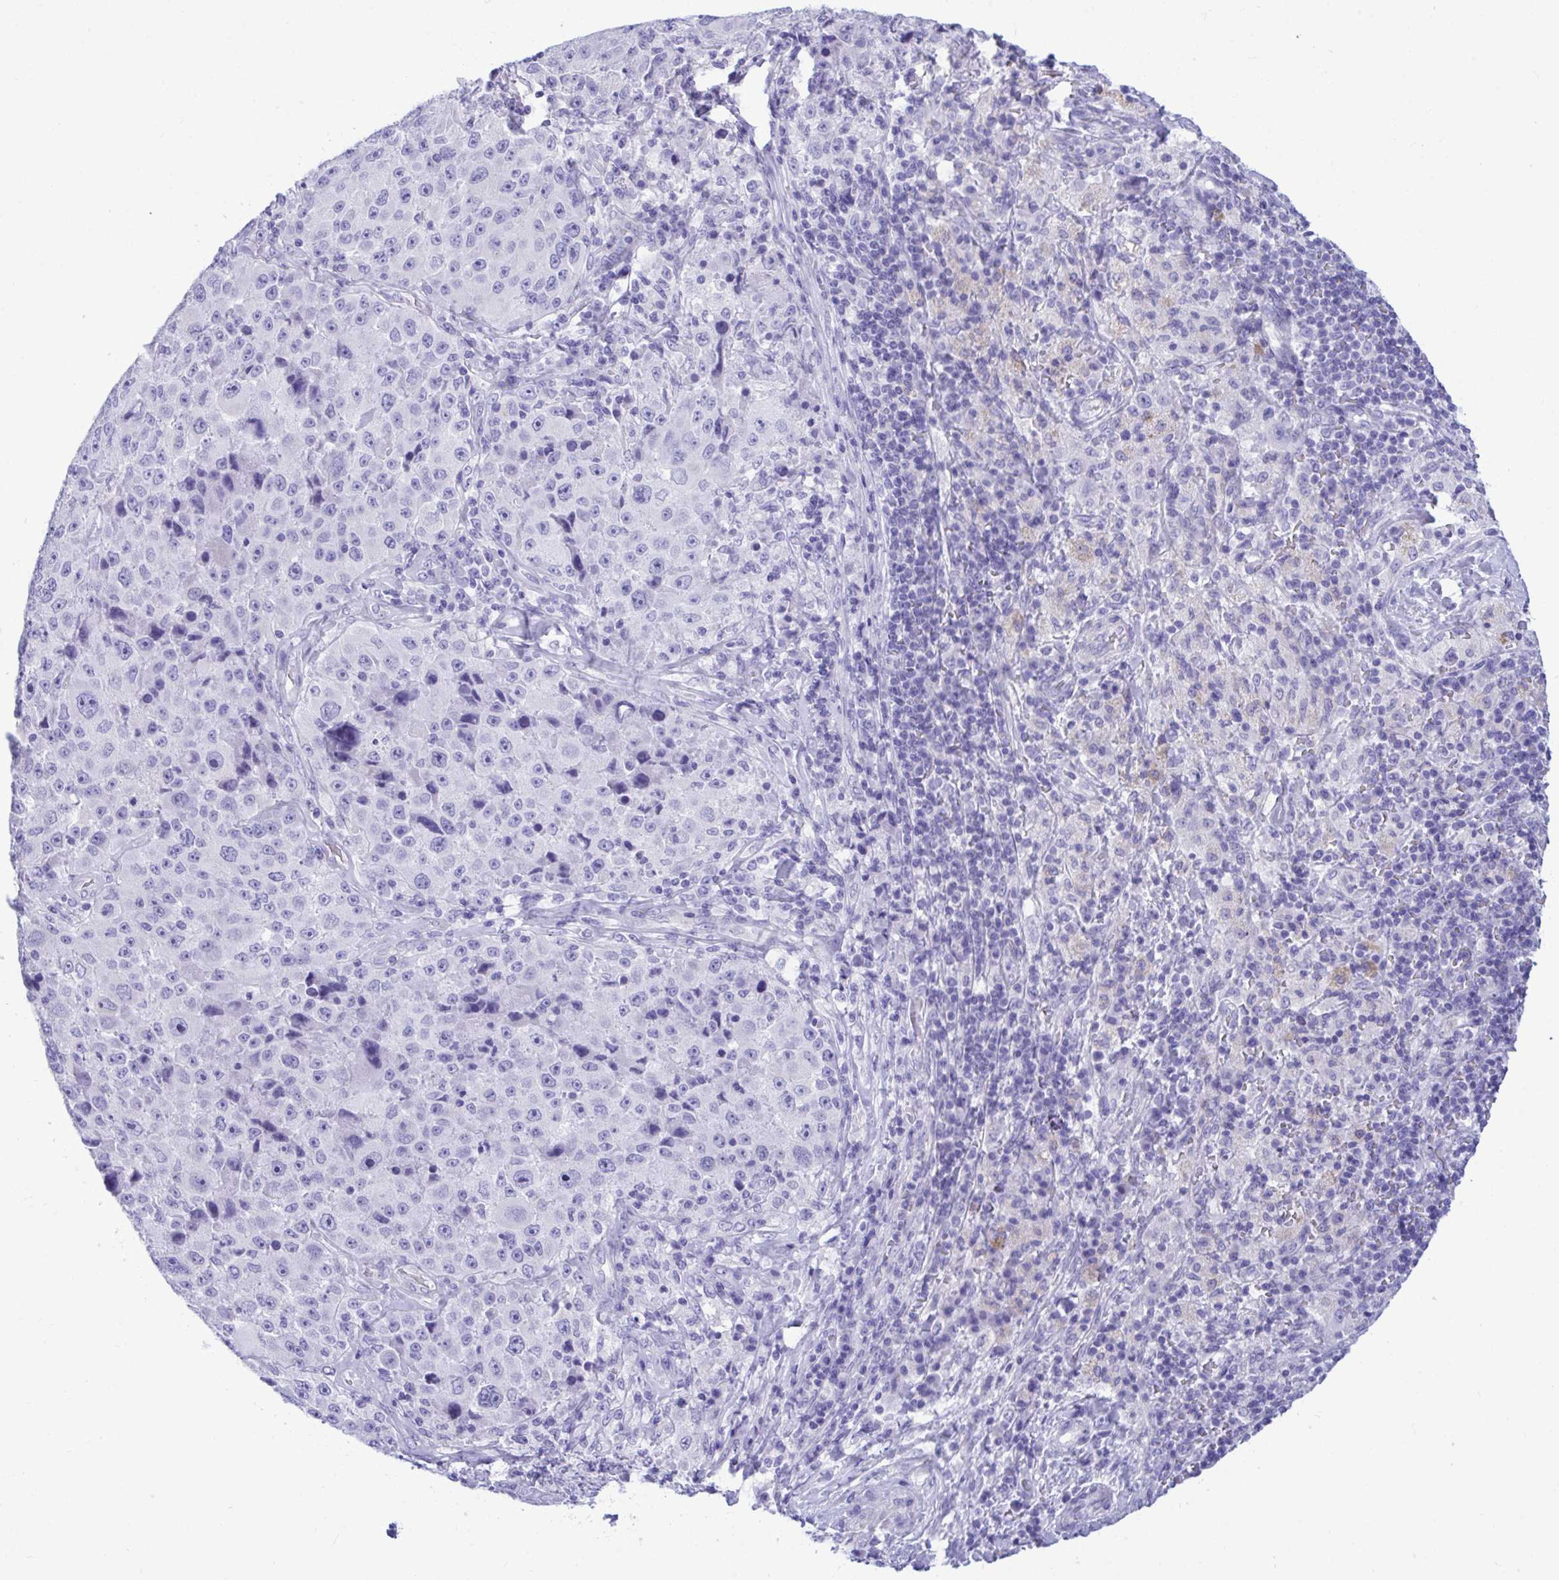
{"staining": {"intensity": "negative", "quantity": "none", "location": "none"}, "tissue": "melanoma", "cell_type": "Tumor cells", "image_type": "cancer", "snomed": [{"axis": "morphology", "description": "Malignant melanoma, Metastatic site"}, {"axis": "topography", "description": "Lymph node"}], "caption": "High magnification brightfield microscopy of melanoma stained with DAB (3,3'-diaminobenzidine) (brown) and counterstained with hematoxylin (blue): tumor cells show no significant staining.", "gene": "SHISA8", "patient": {"sex": "male", "age": 62}}